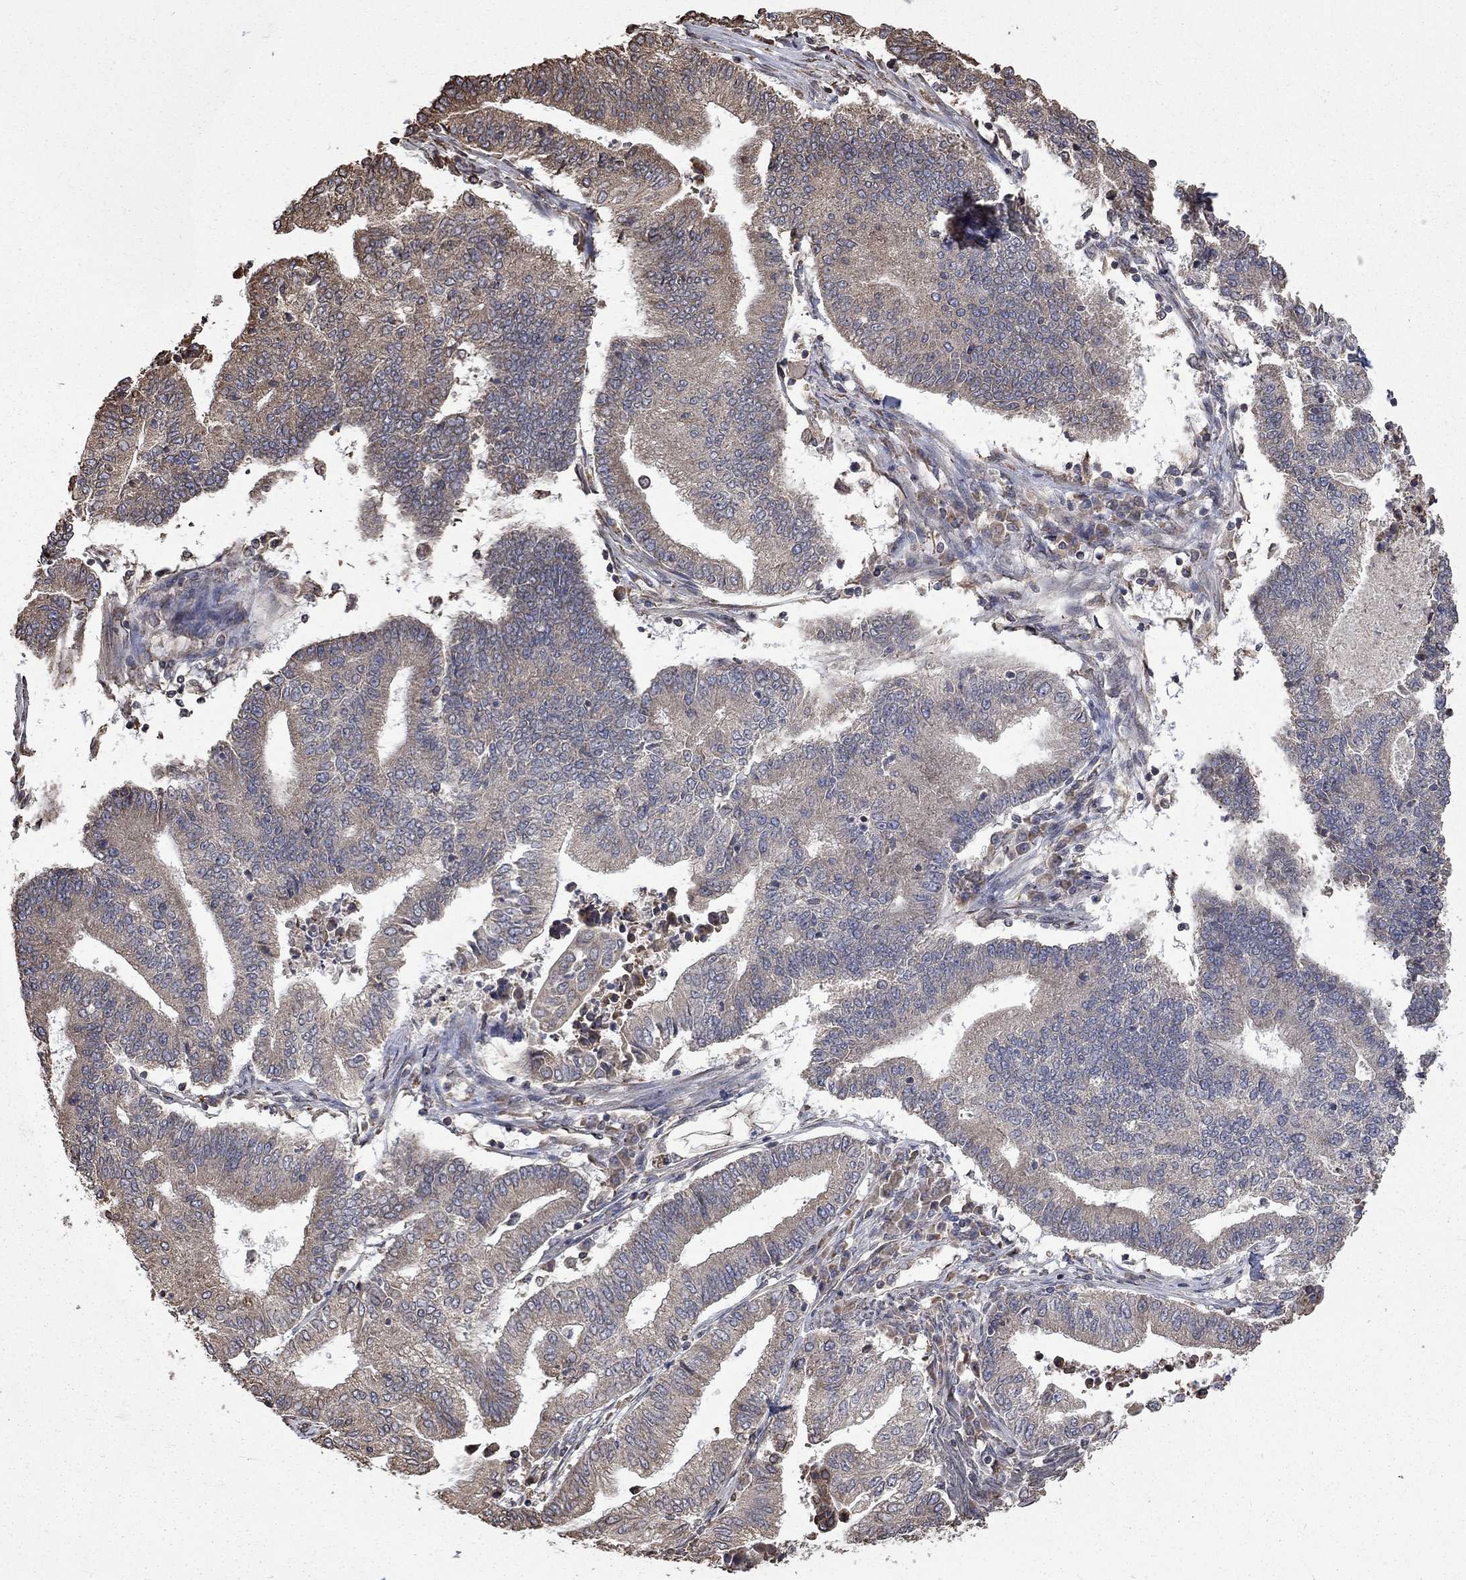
{"staining": {"intensity": "weak", "quantity": "<25%", "location": "cytoplasmic/membranous"}, "tissue": "endometrial cancer", "cell_type": "Tumor cells", "image_type": "cancer", "snomed": [{"axis": "morphology", "description": "Adenocarcinoma, NOS"}, {"axis": "topography", "description": "Uterus"}, {"axis": "topography", "description": "Endometrium"}], "caption": "The micrograph displays no staining of tumor cells in endometrial cancer (adenocarcinoma).", "gene": "ESRRA", "patient": {"sex": "female", "age": 54}}